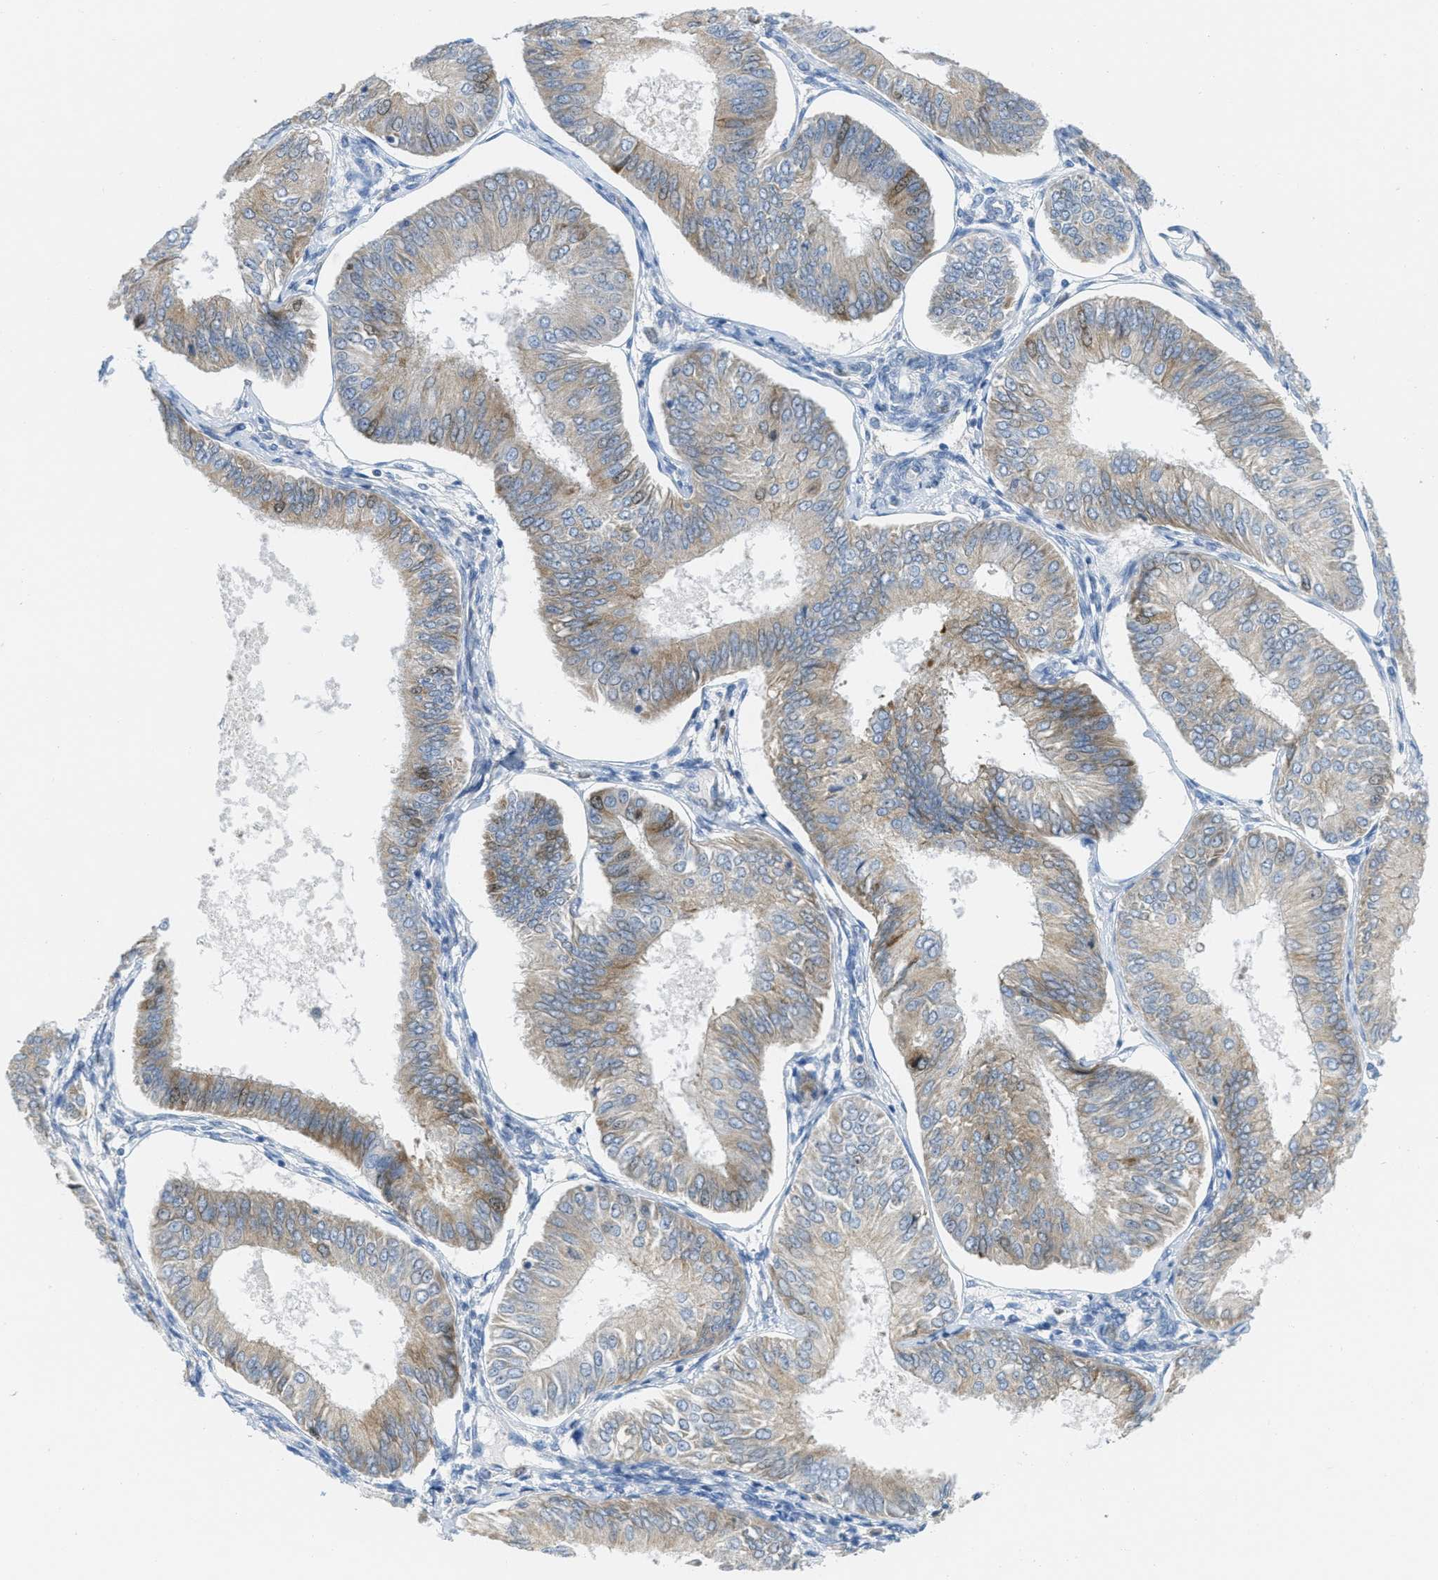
{"staining": {"intensity": "moderate", "quantity": ">75%", "location": "cytoplasmic/membranous,nuclear"}, "tissue": "endometrial cancer", "cell_type": "Tumor cells", "image_type": "cancer", "snomed": [{"axis": "morphology", "description": "Adenocarcinoma, NOS"}, {"axis": "topography", "description": "Endometrium"}], "caption": "High-magnification brightfield microscopy of endometrial cancer (adenocarcinoma) stained with DAB (brown) and counterstained with hematoxylin (blue). tumor cells exhibit moderate cytoplasmic/membranous and nuclear expression is seen in approximately>75% of cells.", "gene": "ORC6", "patient": {"sex": "female", "age": 58}}